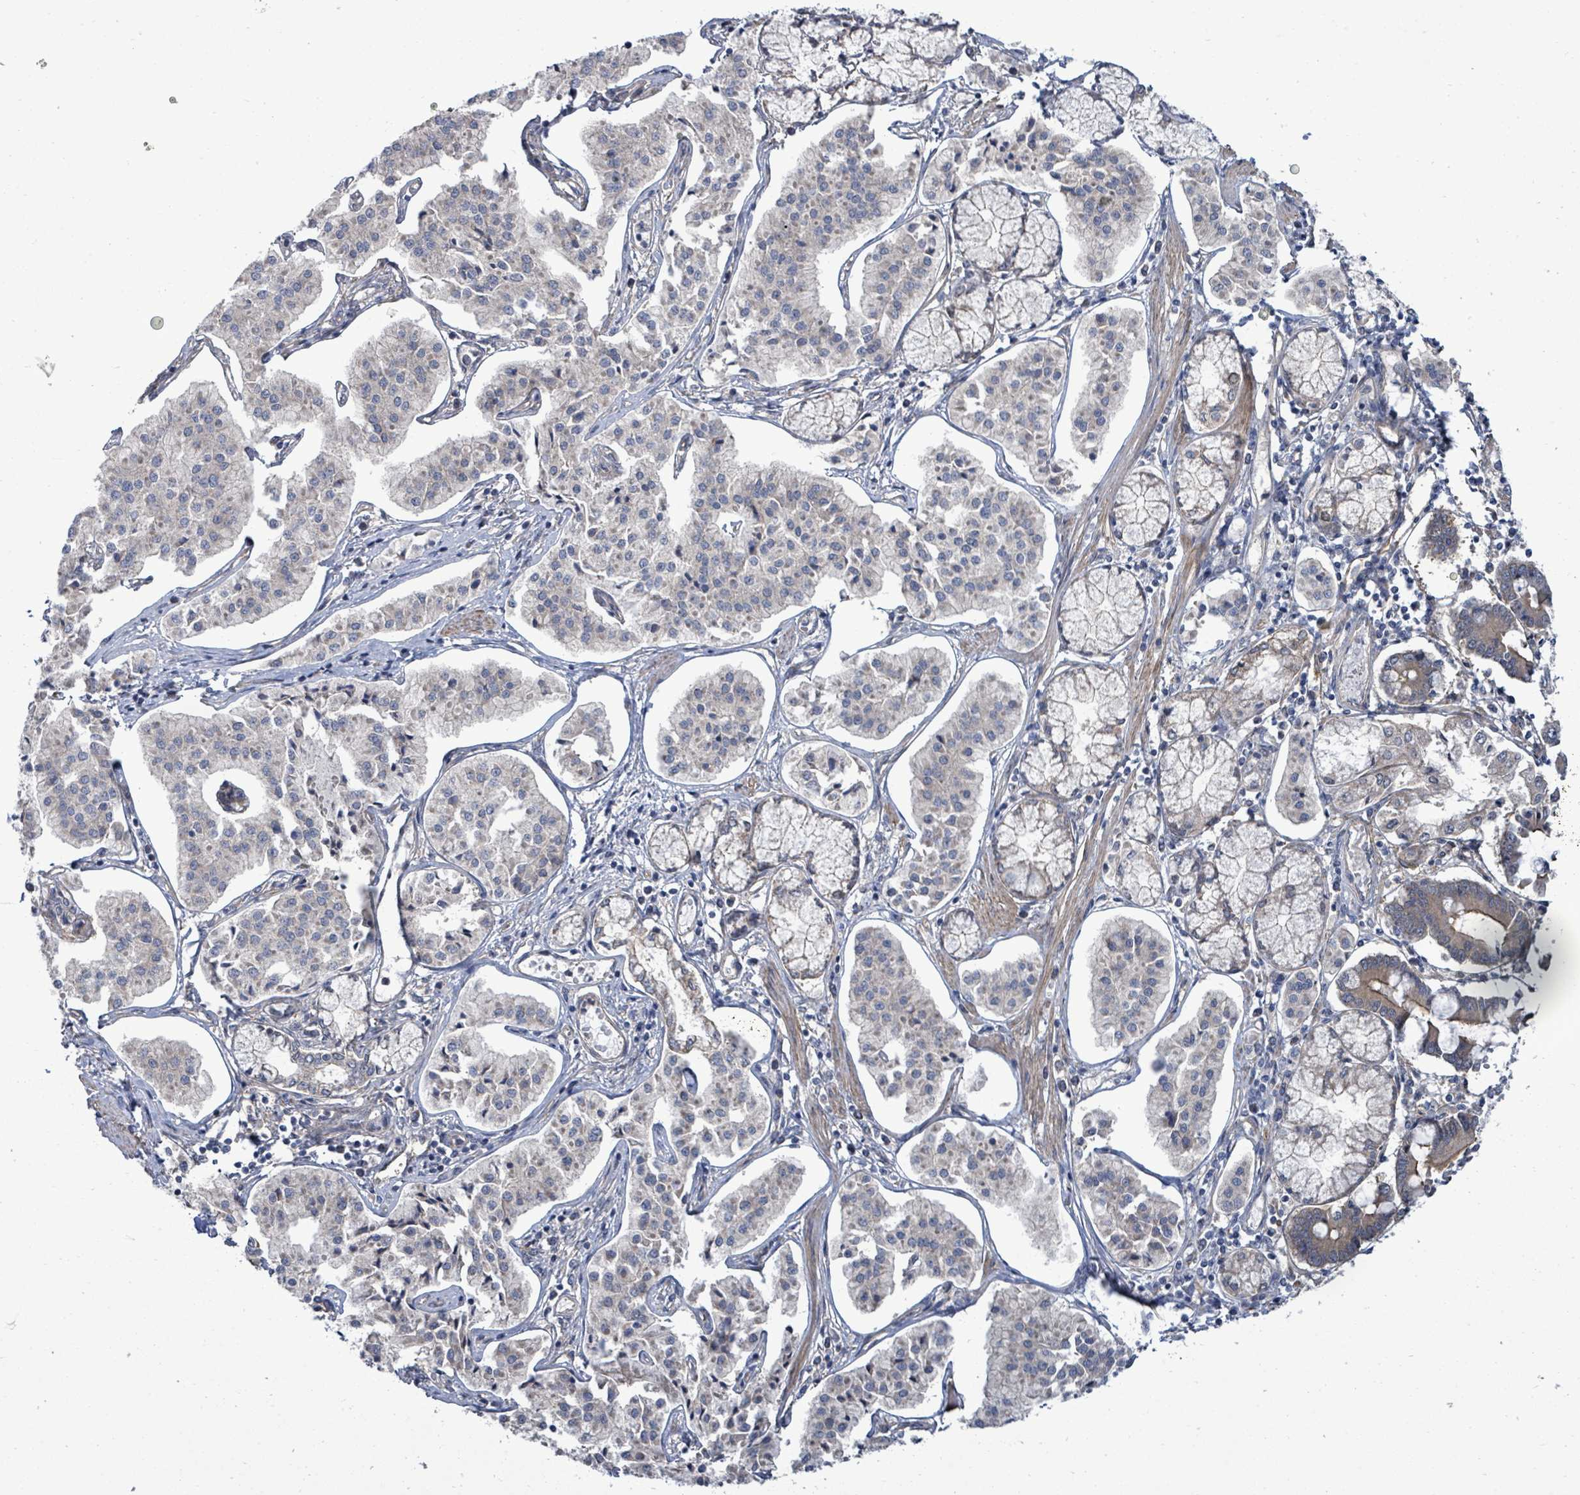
{"staining": {"intensity": "negative", "quantity": "none", "location": "none"}, "tissue": "pancreatic cancer", "cell_type": "Tumor cells", "image_type": "cancer", "snomed": [{"axis": "morphology", "description": "Adenocarcinoma, NOS"}, {"axis": "topography", "description": "Pancreas"}], "caption": "Immunohistochemical staining of pancreatic cancer exhibits no significant expression in tumor cells. Nuclei are stained in blue.", "gene": "KBTBD11", "patient": {"sex": "female", "age": 50}}